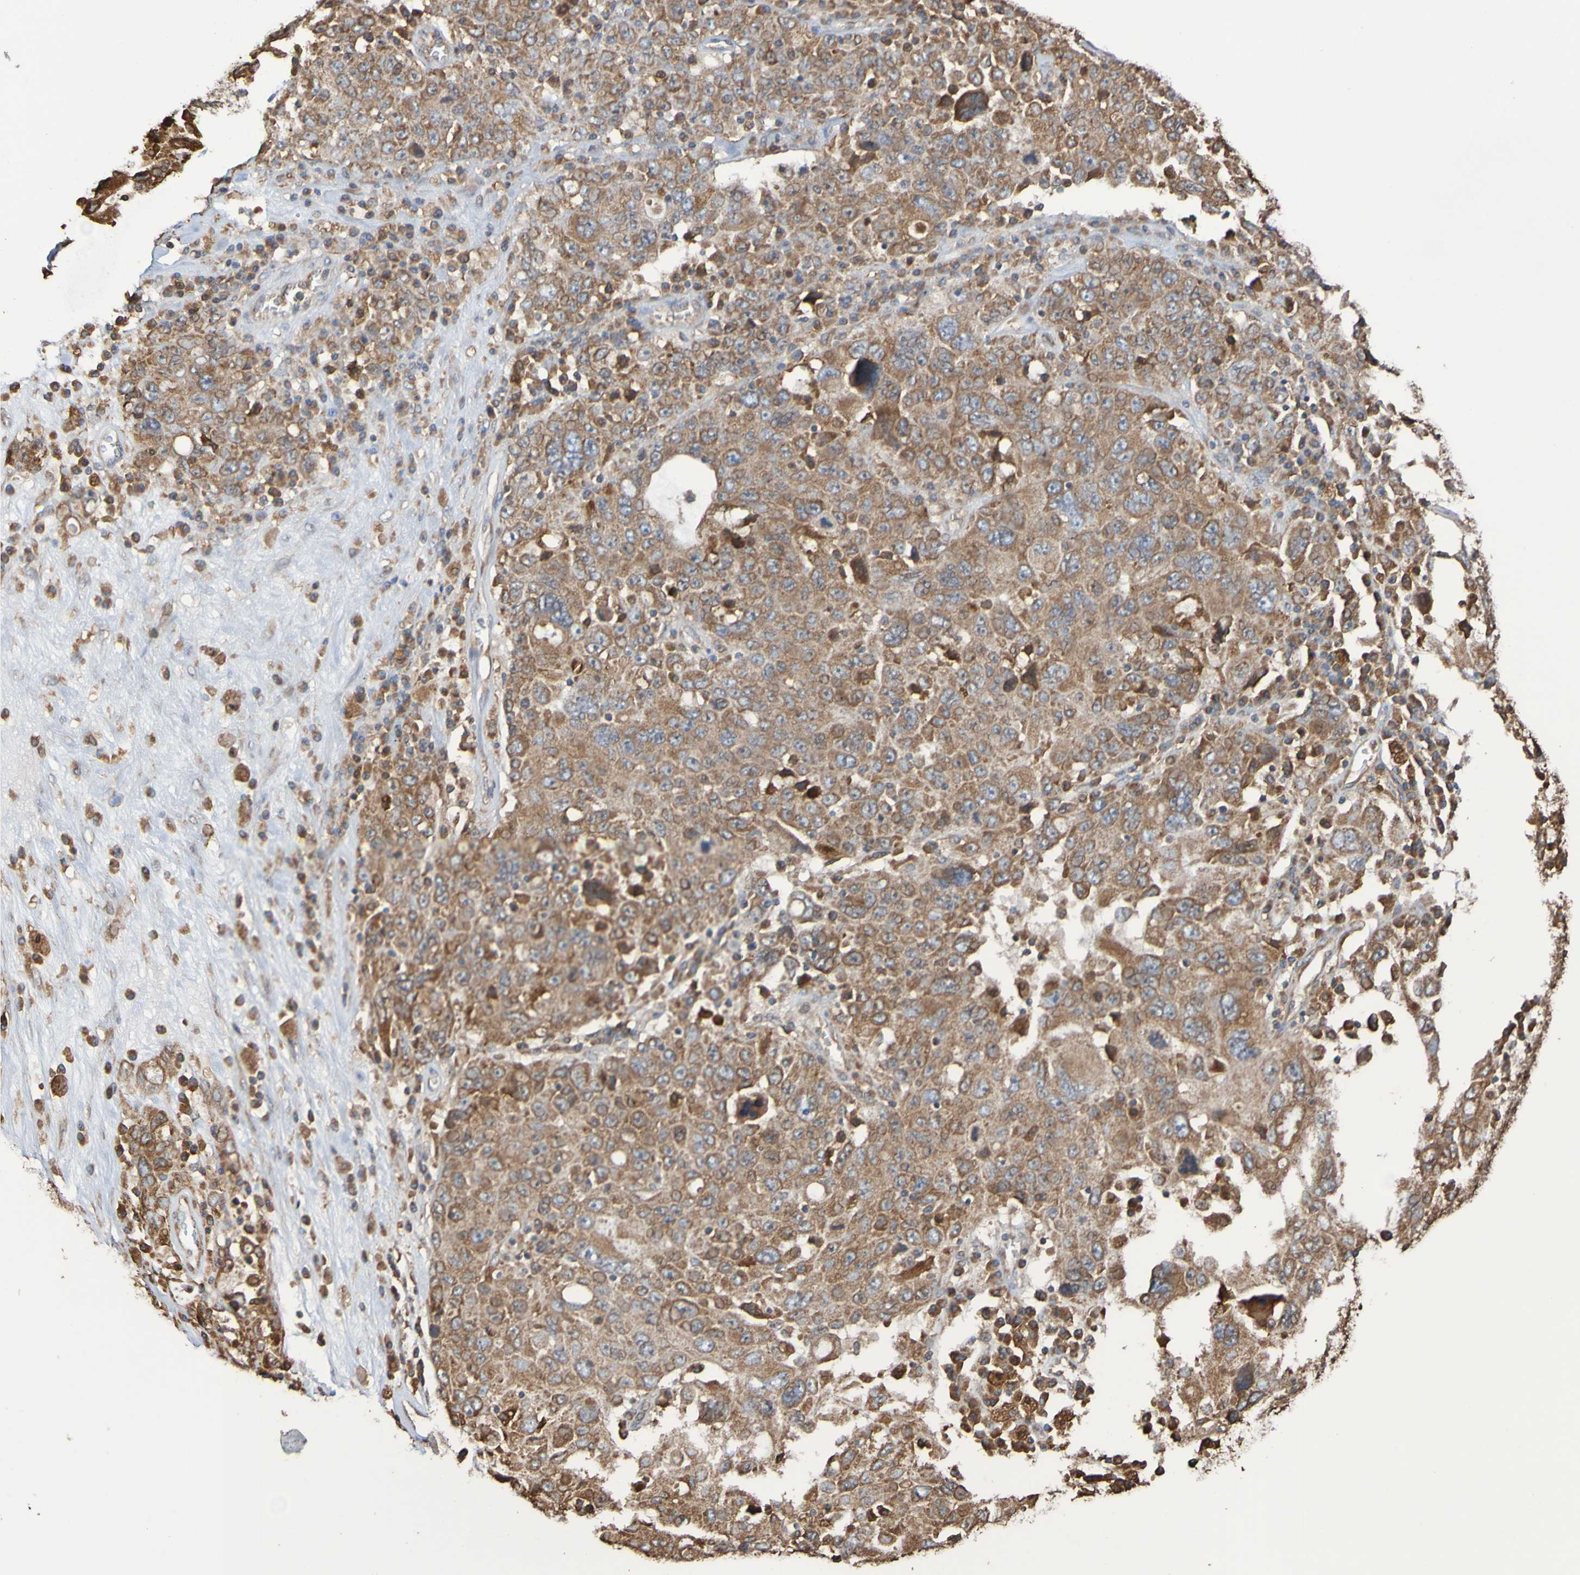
{"staining": {"intensity": "weak", "quantity": ">75%", "location": "cytoplasmic/membranous"}, "tissue": "ovarian cancer", "cell_type": "Tumor cells", "image_type": "cancer", "snomed": [{"axis": "morphology", "description": "Carcinoma, endometroid"}, {"axis": "topography", "description": "Ovary"}], "caption": "Endometroid carcinoma (ovarian) was stained to show a protein in brown. There is low levels of weak cytoplasmic/membranous staining in about >75% of tumor cells.", "gene": "RAB11A", "patient": {"sex": "female", "age": 62}}